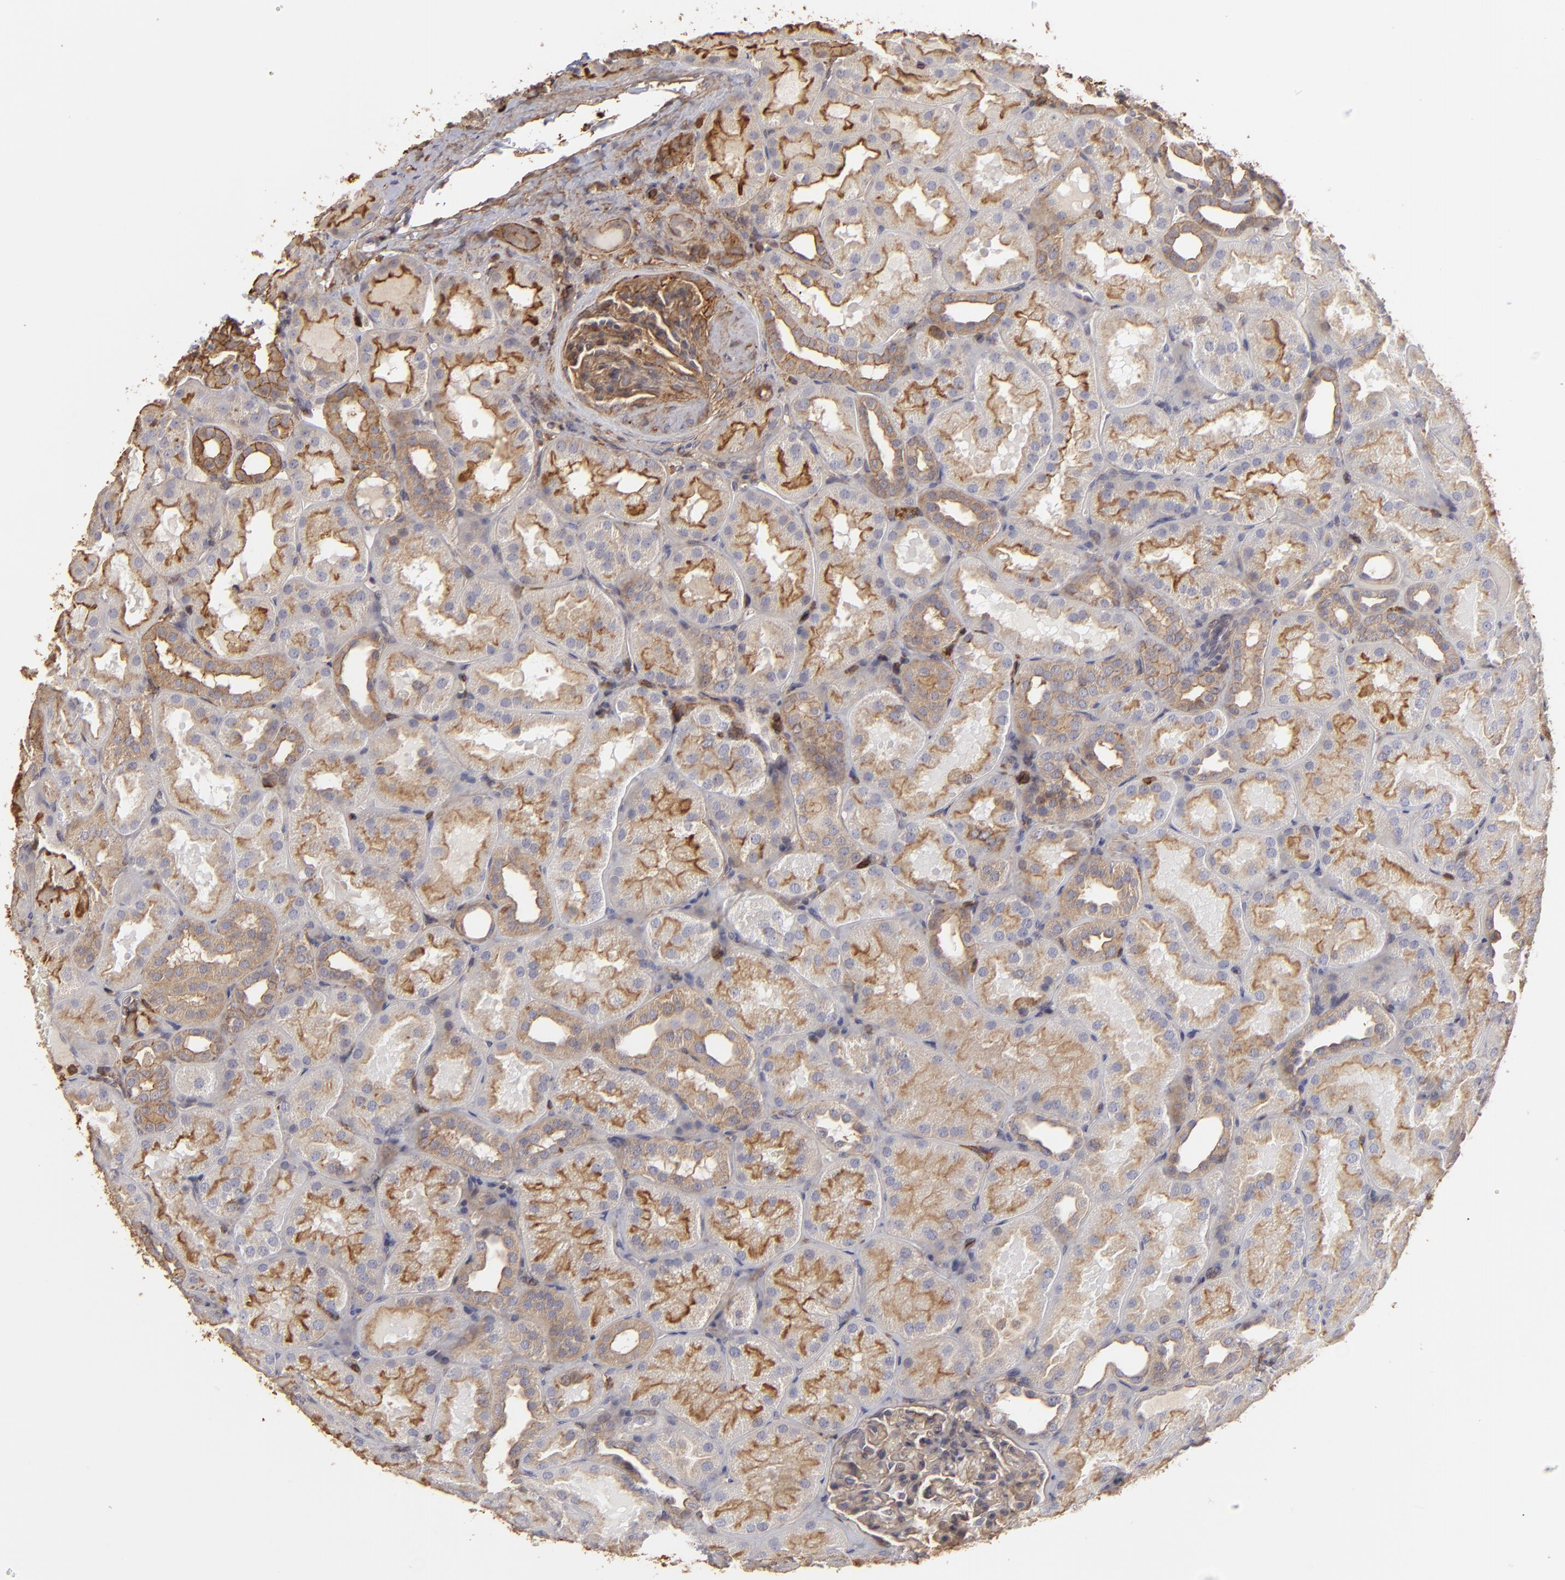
{"staining": {"intensity": "moderate", "quantity": "25%-75%", "location": "cytoplasmic/membranous"}, "tissue": "kidney", "cell_type": "Cells in glomeruli", "image_type": "normal", "snomed": [{"axis": "morphology", "description": "Normal tissue, NOS"}, {"axis": "topography", "description": "Kidney"}], "caption": "Protein expression analysis of normal human kidney reveals moderate cytoplasmic/membranous staining in approximately 25%-75% of cells in glomeruli. The staining is performed using DAB brown chromogen to label protein expression. The nuclei are counter-stained blue using hematoxylin.", "gene": "ACTB", "patient": {"sex": "male", "age": 28}}